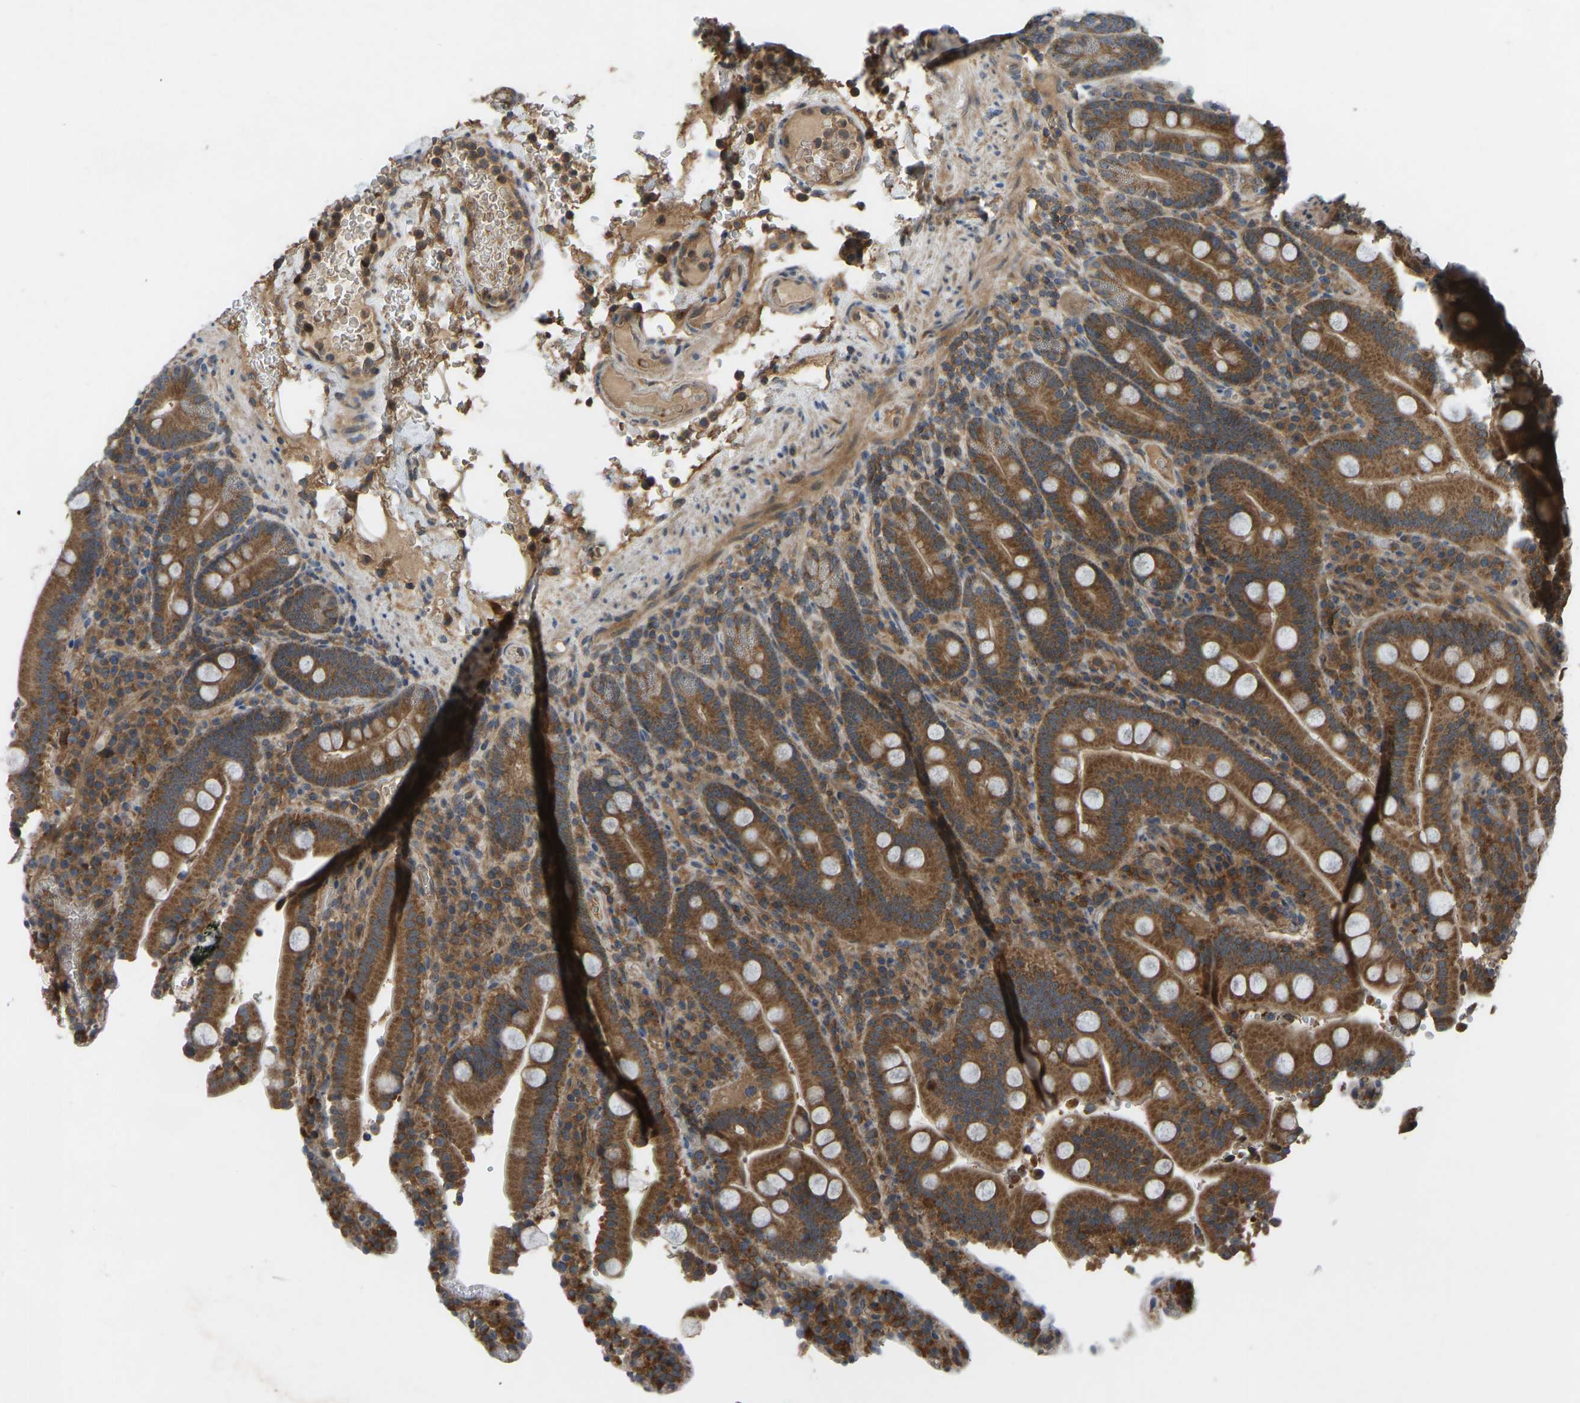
{"staining": {"intensity": "strong", "quantity": ">75%", "location": "cytoplasmic/membranous"}, "tissue": "duodenum", "cell_type": "Glandular cells", "image_type": "normal", "snomed": [{"axis": "morphology", "description": "Normal tissue, NOS"}, {"axis": "topography", "description": "Small intestine, NOS"}], "caption": "Strong cytoplasmic/membranous positivity for a protein is present in about >75% of glandular cells of normal duodenum using immunohistochemistry.", "gene": "ZNF71", "patient": {"sex": "female", "age": 71}}